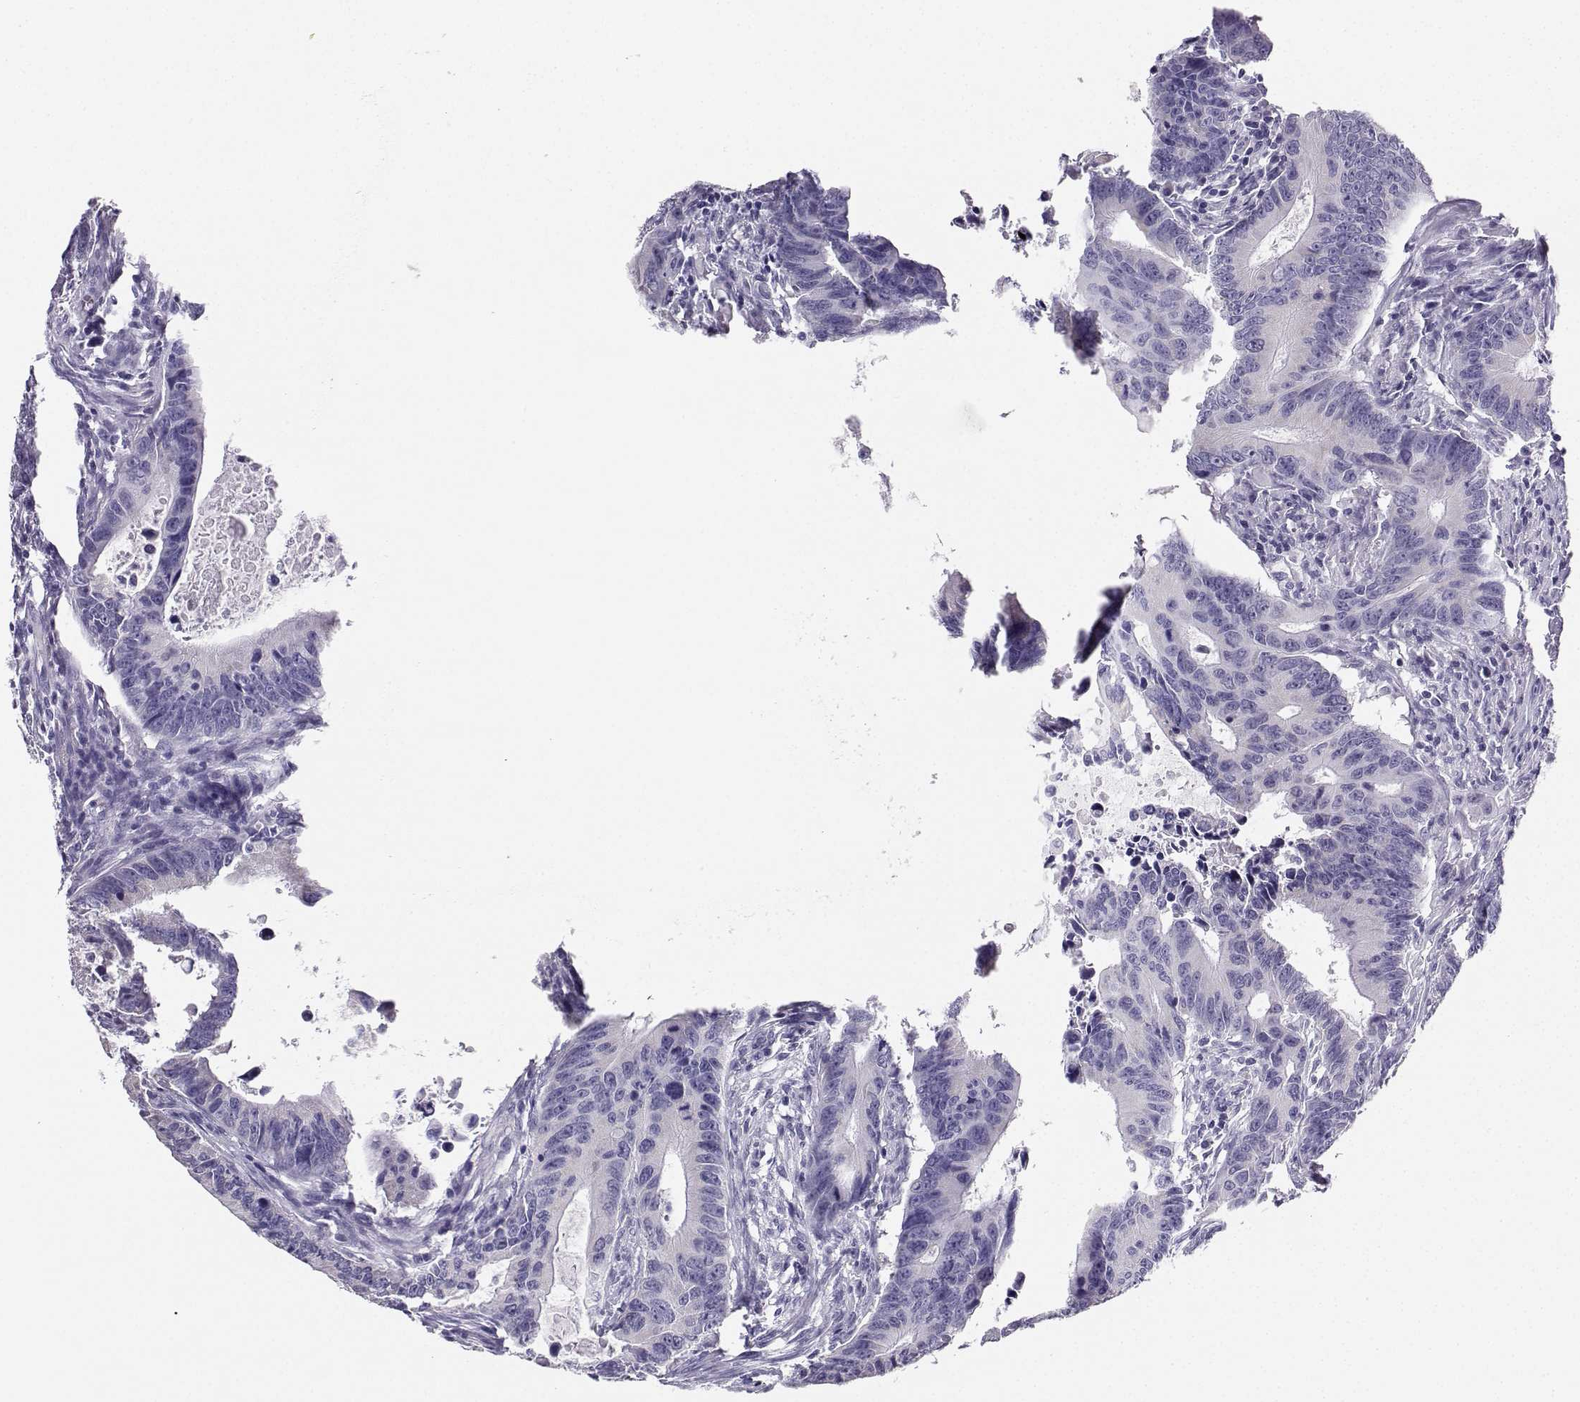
{"staining": {"intensity": "negative", "quantity": "none", "location": "none"}, "tissue": "colorectal cancer", "cell_type": "Tumor cells", "image_type": "cancer", "snomed": [{"axis": "morphology", "description": "Adenocarcinoma, NOS"}, {"axis": "topography", "description": "Colon"}], "caption": "An IHC photomicrograph of colorectal cancer is shown. There is no staining in tumor cells of colorectal cancer.", "gene": "AVP", "patient": {"sex": "female", "age": 87}}